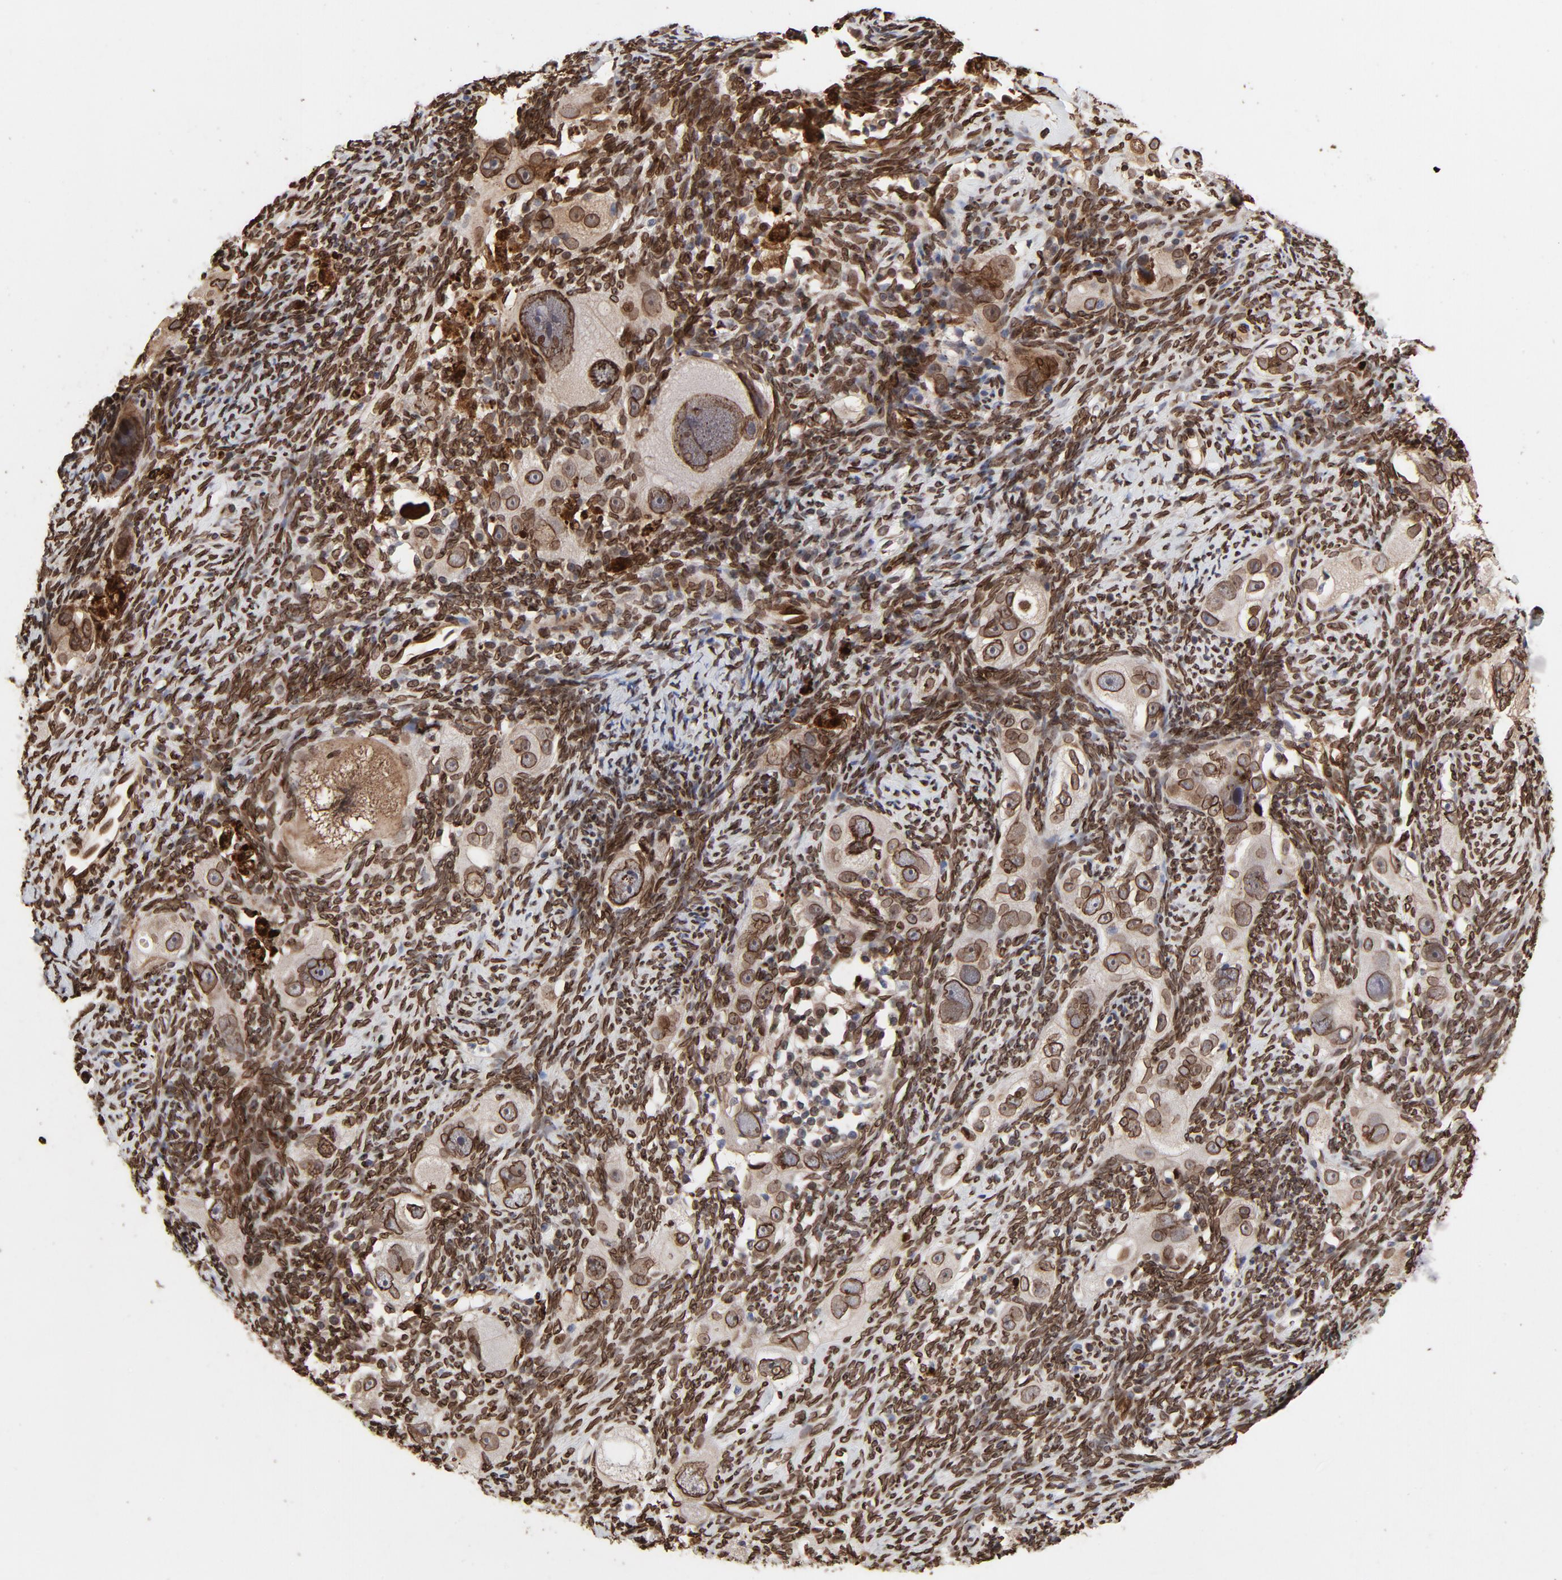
{"staining": {"intensity": "strong", "quantity": ">75%", "location": "cytoplasmic/membranous,nuclear"}, "tissue": "ovarian cancer", "cell_type": "Tumor cells", "image_type": "cancer", "snomed": [{"axis": "morphology", "description": "Normal tissue, NOS"}, {"axis": "morphology", "description": "Cystadenocarcinoma, serous, NOS"}, {"axis": "topography", "description": "Ovary"}], "caption": "This image exhibits IHC staining of human ovarian cancer (serous cystadenocarcinoma), with high strong cytoplasmic/membranous and nuclear positivity in approximately >75% of tumor cells.", "gene": "LMNA", "patient": {"sex": "female", "age": 62}}